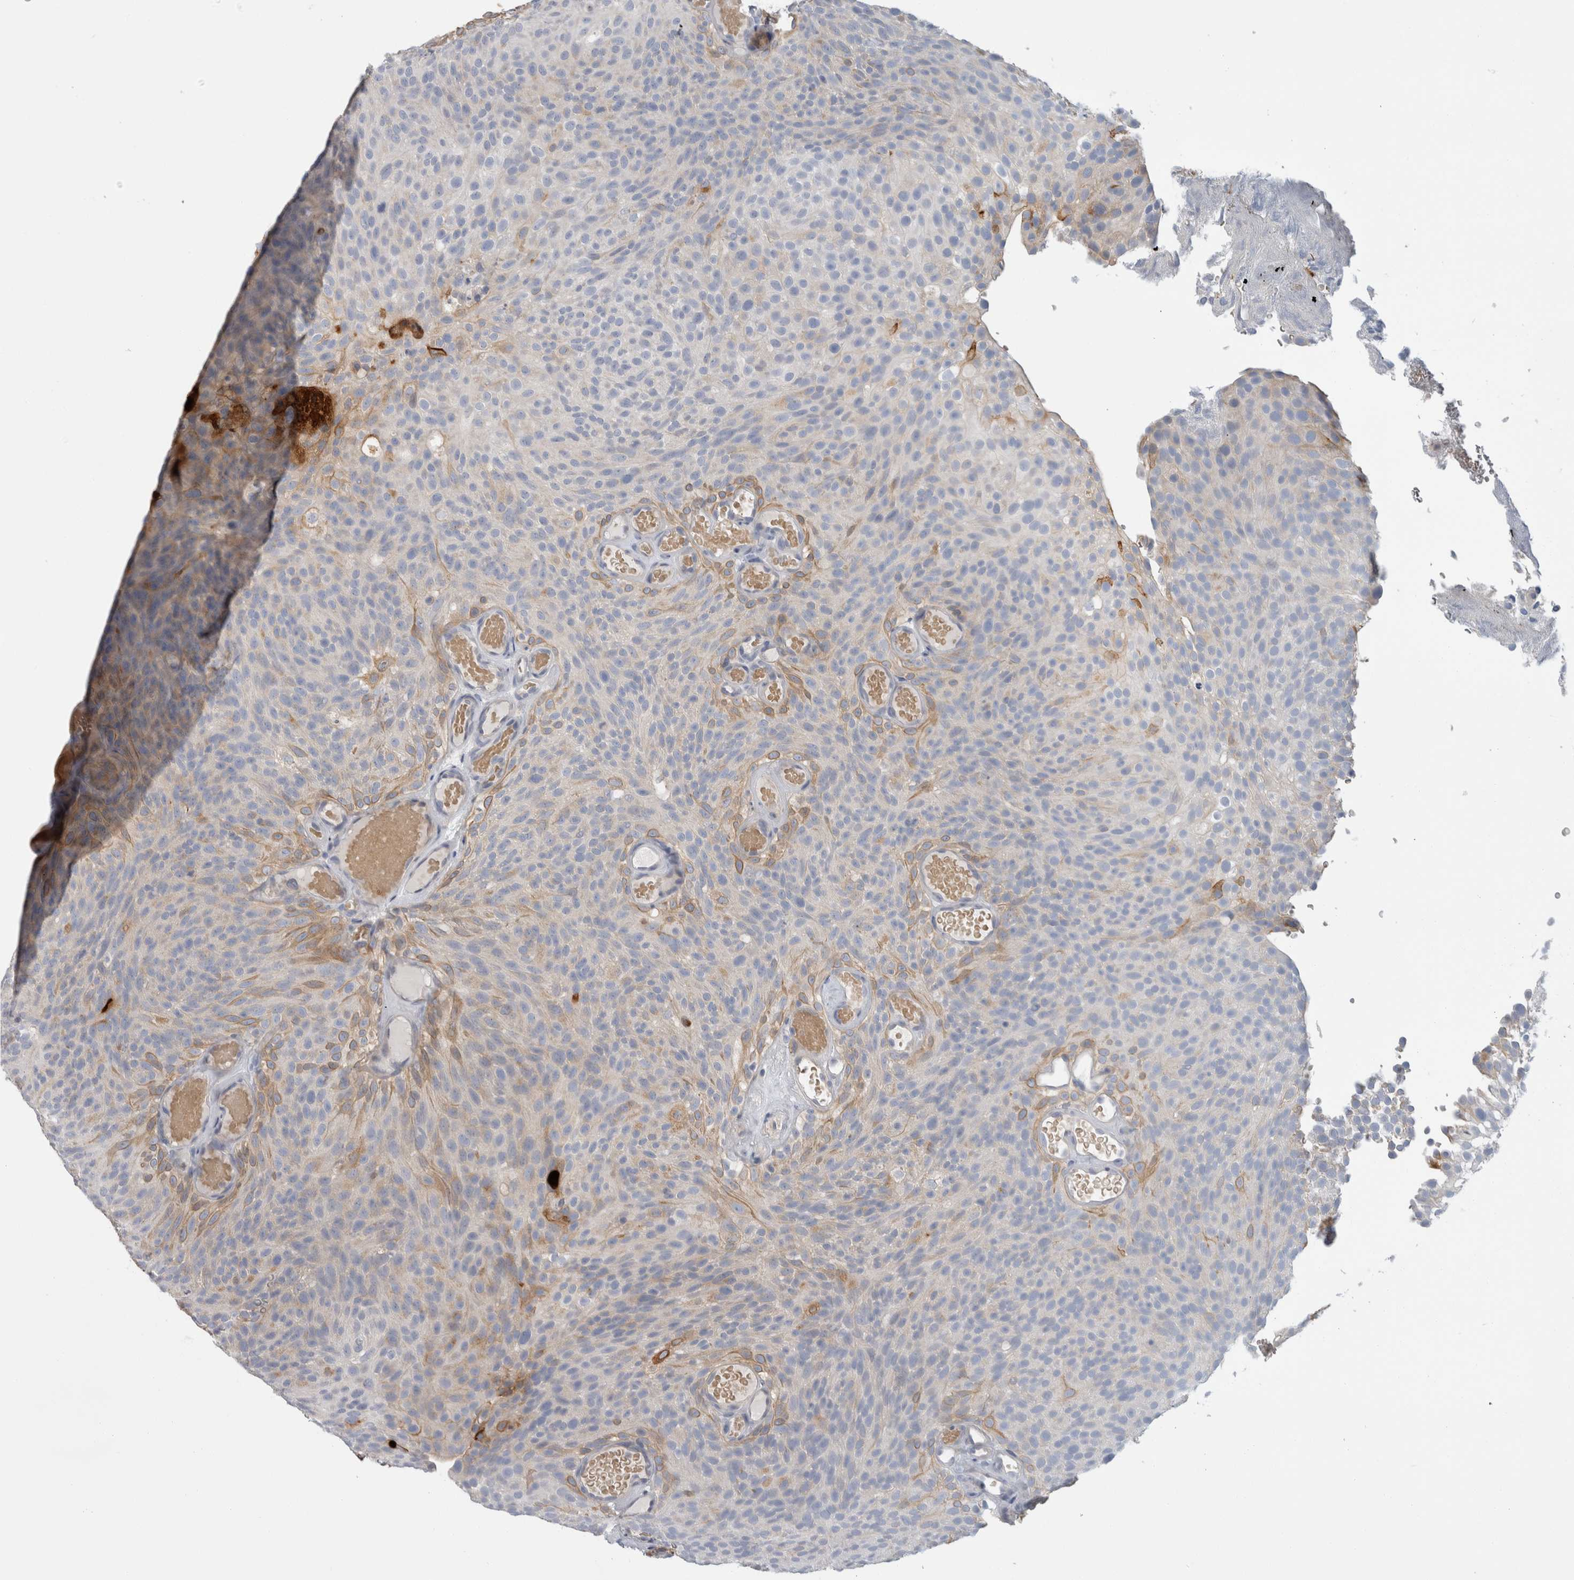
{"staining": {"intensity": "weak", "quantity": "<25%", "location": "cytoplasmic/membranous"}, "tissue": "urothelial cancer", "cell_type": "Tumor cells", "image_type": "cancer", "snomed": [{"axis": "morphology", "description": "Urothelial carcinoma, Low grade"}, {"axis": "topography", "description": "Urinary bladder"}], "caption": "Immunohistochemistry micrograph of urothelial carcinoma (low-grade) stained for a protein (brown), which shows no expression in tumor cells.", "gene": "CD55", "patient": {"sex": "male", "age": 78}}